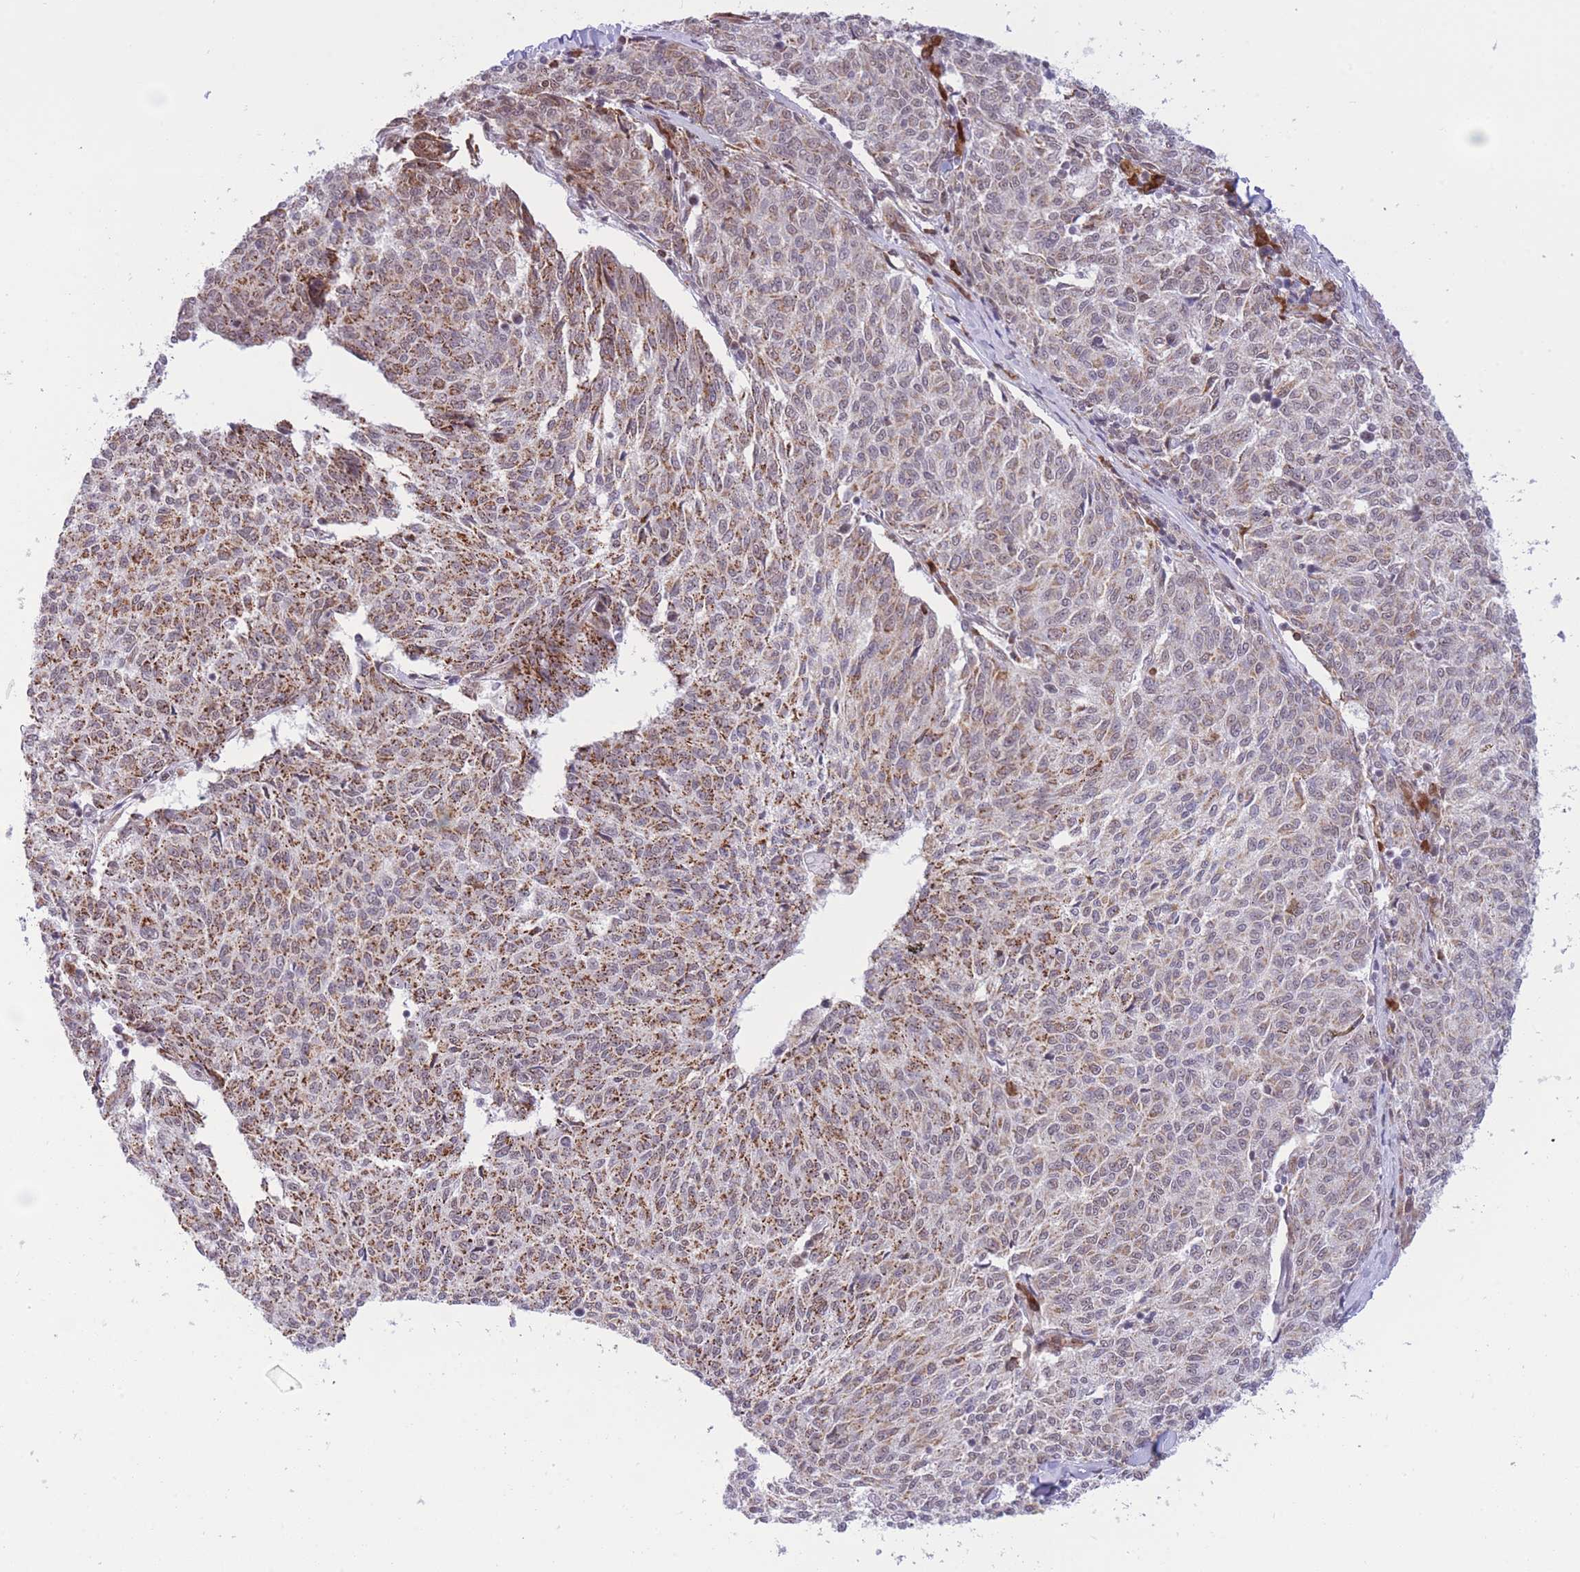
{"staining": {"intensity": "moderate", "quantity": "25%-75%", "location": "cytoplasmic/membranous"}, "tissue": "melanoma", "cell_type": "Tumor cells", "image_type": "cancer", "snomed": [{"axis": "morphology", "description": "Malignant melanoma, NOS"}, {"axis": "topography", "description": "Skin"}], "caption": "IHC histopathology image of human malignant melanoma stained for a protein (brown), which displays medium levels of moderate cytoplasmic/membranous staining in about 25%-75% of tumor cells.", "gene": "CYP2B6", "patient": {"sex": "female", "age": 72}}